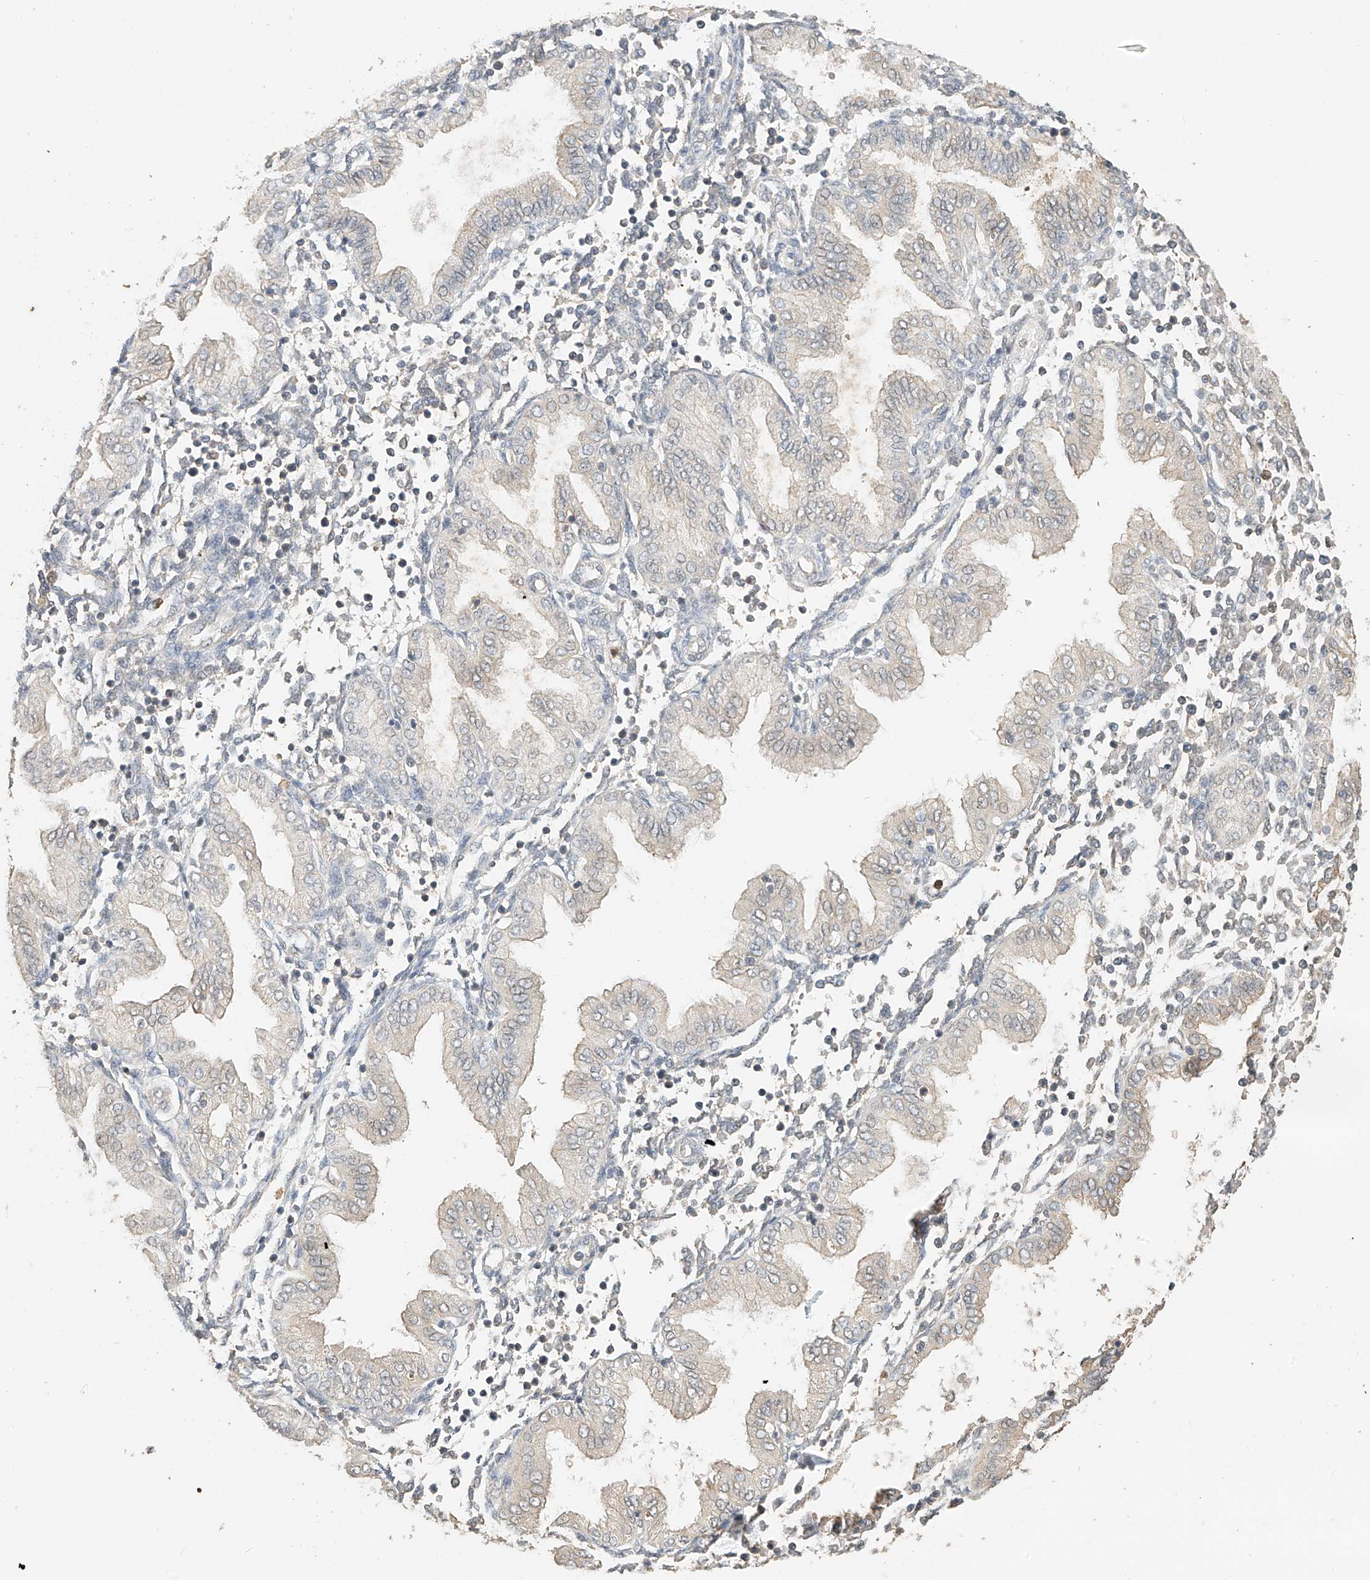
{"staining": {"intensity": "weak", "quantity": "<25%", "location": "cytoplasmic/membranous"}, "tissue": "endometrium", "cell_type": "Cells in endometrial stroma", "image_type": "normal", "snomed": [{"axis": "morphology", "description": "Normal tissue, NOS"}, {"axis": "topography", "description": "Endometrium"}], "caption": "There is no significant staining in cells in endometrial stroma of endometrium. (DAB immunohistochemistry (IHC) visualized using brightfield microscopy, high magnification).", "gene": "OFD1", "patient": {"sex": "female", "age": 53}}